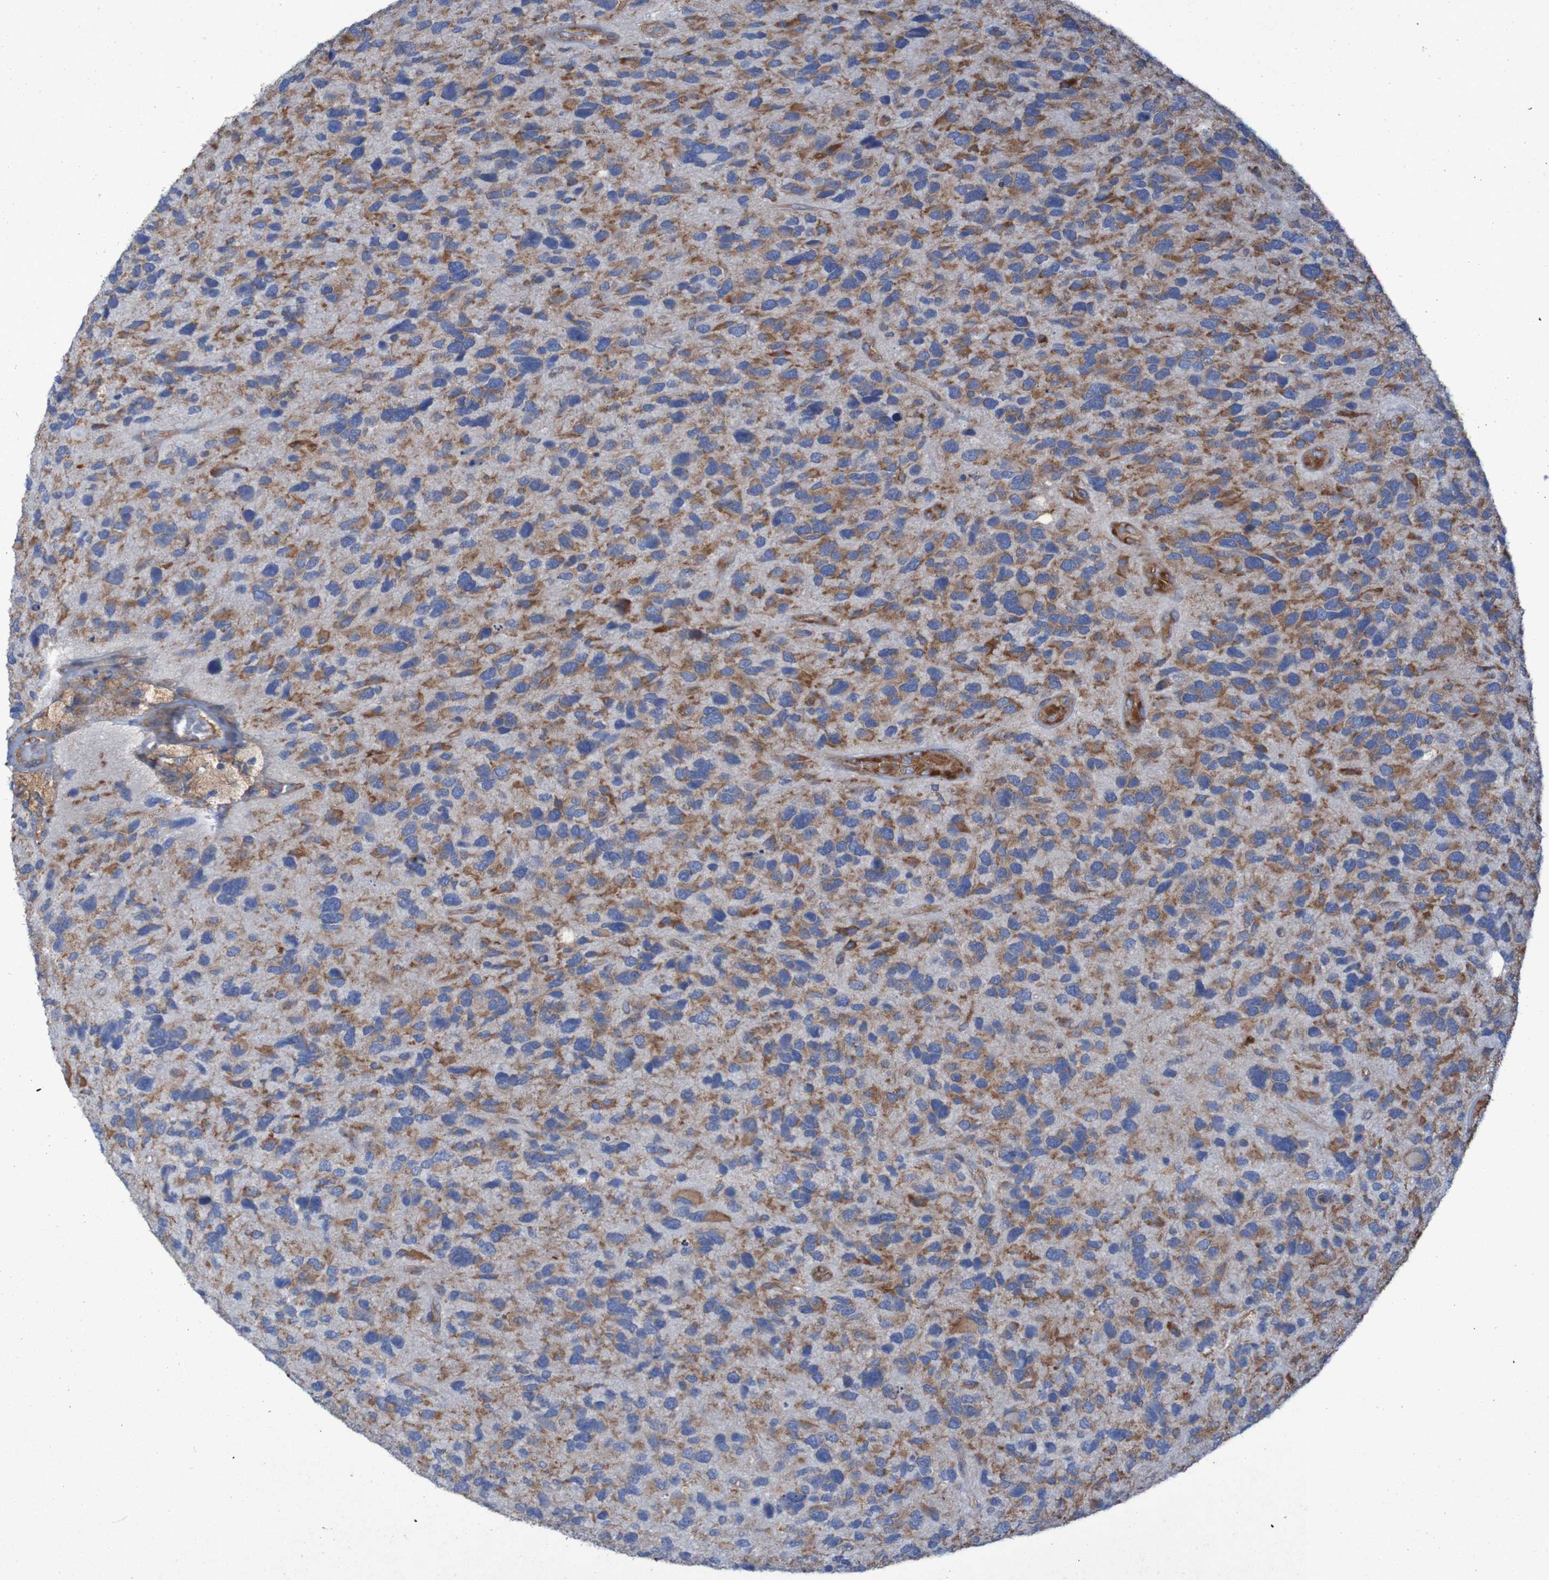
{"staining": {"intensity": "moderate", "quantity": ">75%", "location": "cytoplasmic/membranous"}, "tissue": "glioma", "cell_type": "Tumor cells", "image_type": "cancer", "snomed": [{"axis": "morphology", "description": "Glioma, malignant, High grade"}, {"axis": "topography", "description": "Brain"}], "caption": "Protein expression analysis of glioma exhibits moderate cytoplasmic/membranous expression in about >75% of tumor cells.", "gene": "RPL10", "patient": {"sex": "female", "age": 58}}